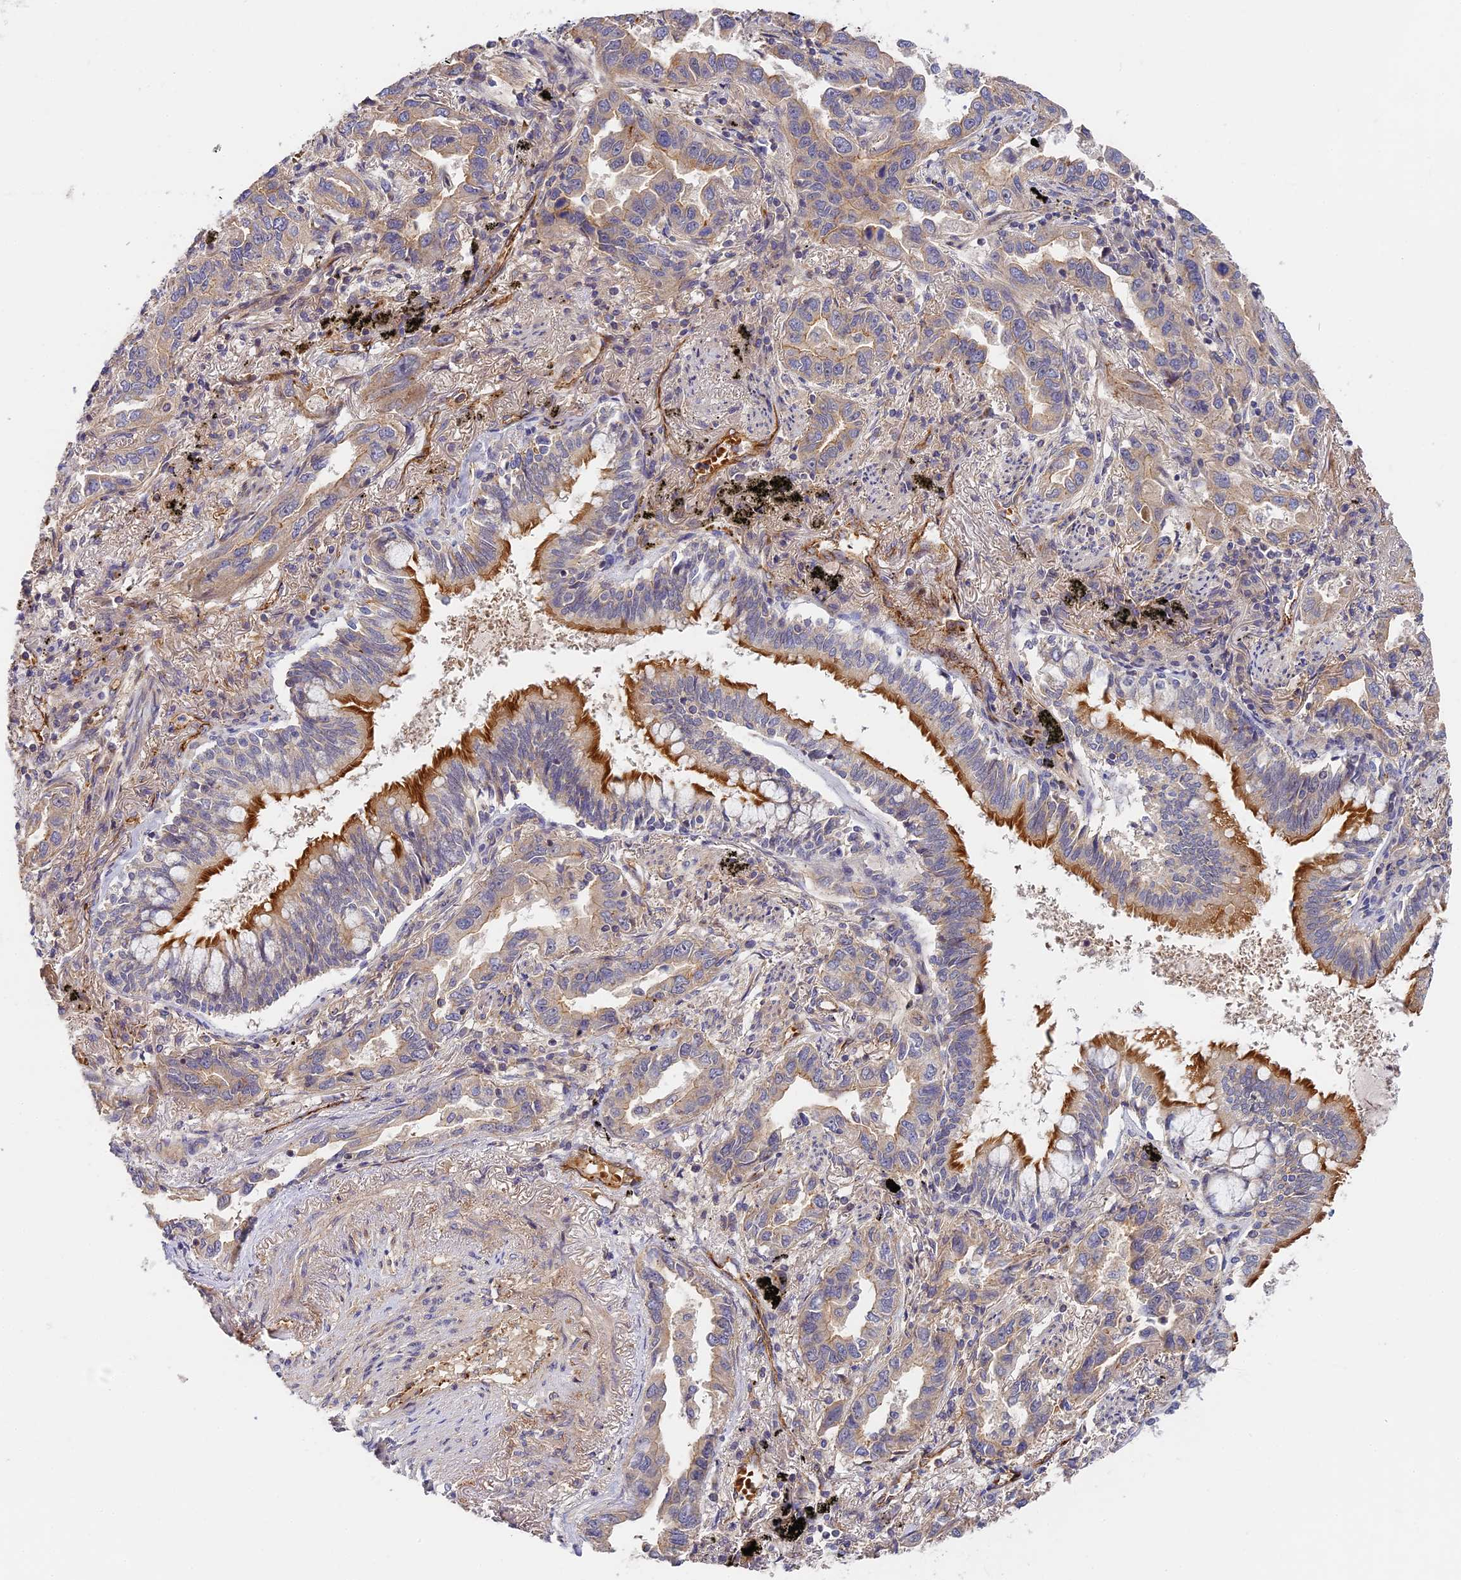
{"staining": {"intensity": "weak", "quantity": "25%-75%", "location": "cytoplasmic/membranous"}, "tissue": "lung cancer", "cell_type": "Tumor cells", "image_type": "cancer", "snomed": [{"axis": "morphology", "description": "Adenocarcinoma, NOS"}, {"axis": "topography", "description": "Lung"}], "caption": "Protein expression analysis of lung cancer demonstrates weak cytoplasmic/membranous positivity in about 25%-75% of tumor cells.", "gene": "MISP3", "patient": {"sex": "male", "age": 67}}